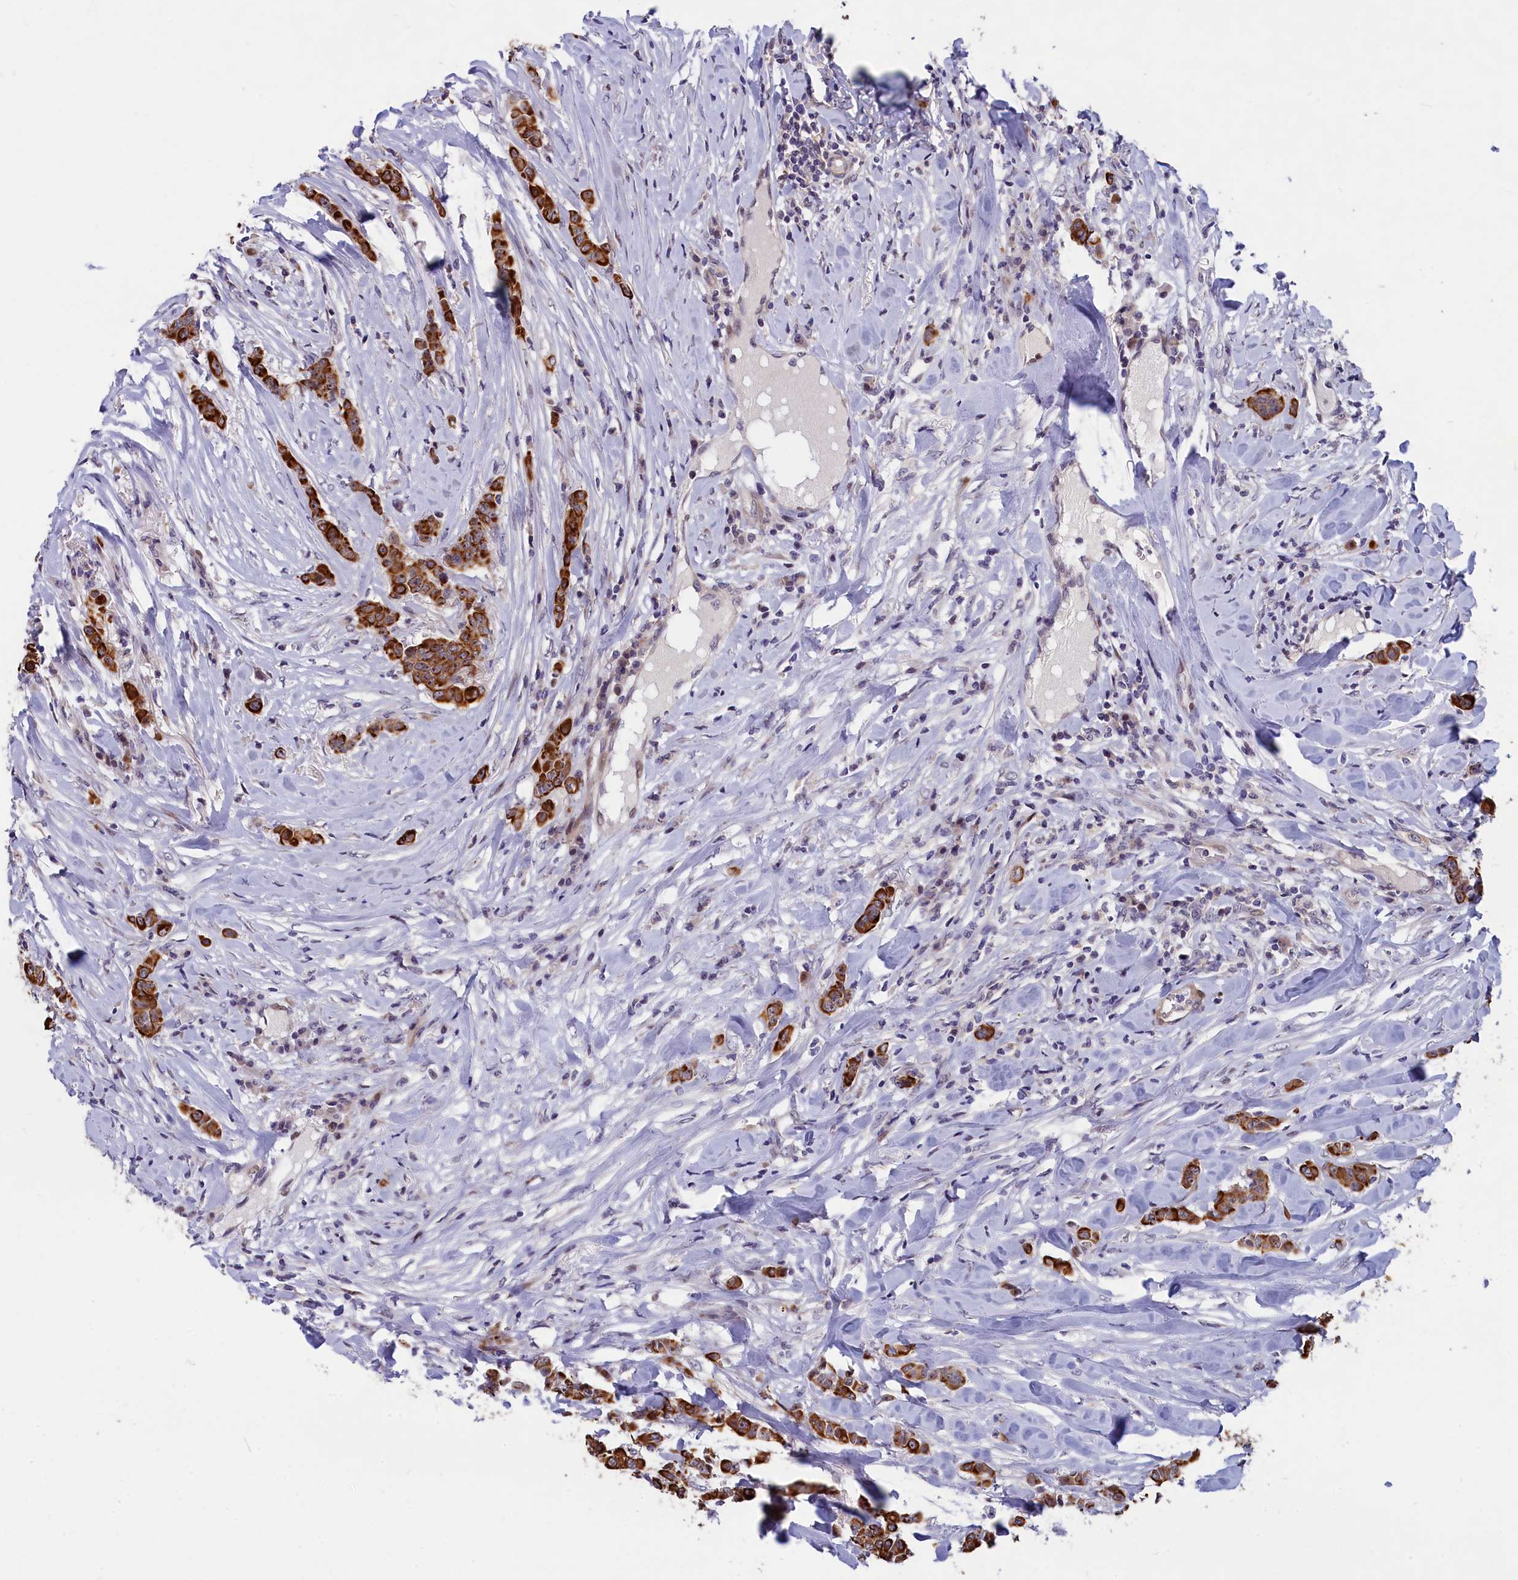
{"staining": {"intensity": "strong", "quantity": ">75%", "location": "cytoplasmic/membranous"}, "tissue": "breast cancer", "cell_type": "Tumor cells", "image_type": "cancer", "snomed": [{"axis": "morphology", "description": "Duct carcinoma"}, {"axis": "topography", "description": "Breast"}], "caption": "The photomicrograph exhibits a brown stain indicating the presence of a protein in the cytoplasmic/membranous of tumor cells in breast cancer (invasive ductal carcinoma).", "gene": "ANKRD34B", "patient": {"sex": "female", "age": 40}}